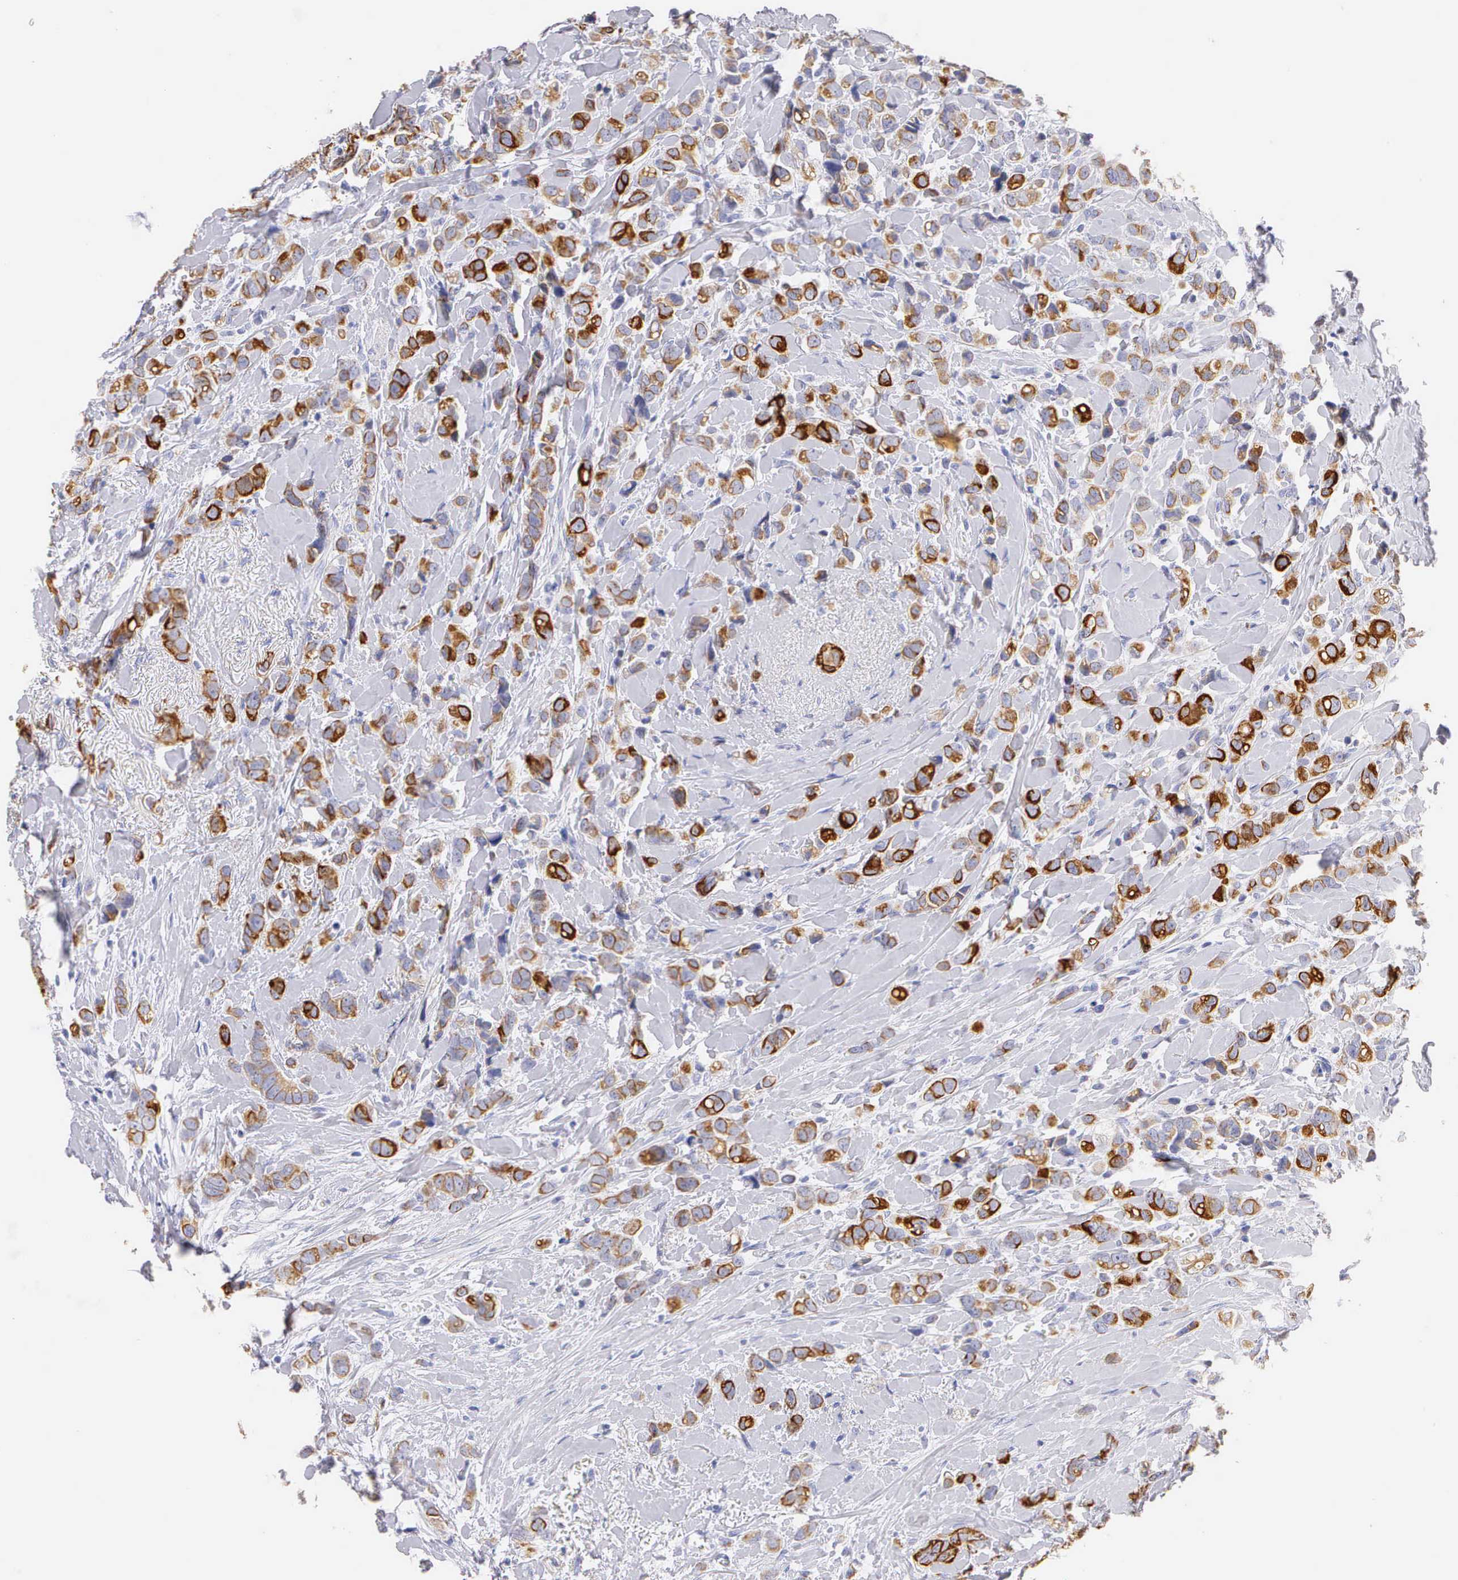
{"staining": {"intensity": "moderate", "quantity": ">75%", "location": "cytoplasmic/membranous"}, "tissue": "breast cancer", "cell_type": "Tumor cells", "image_type": "cancer", "snomed": [{"axis": "morphology", "description": "Lobular carcinoma"}, {"axis": "topography", "description": "Breast"}], "caption": "Human lobular carcinoma (breast) stained for a protein (brown) displays moderate cytoplasmic/membranous positive expression in about >75% of tumor cells.", "gene": "KRT17", "patient": {"sex": "female", "age": 57}}